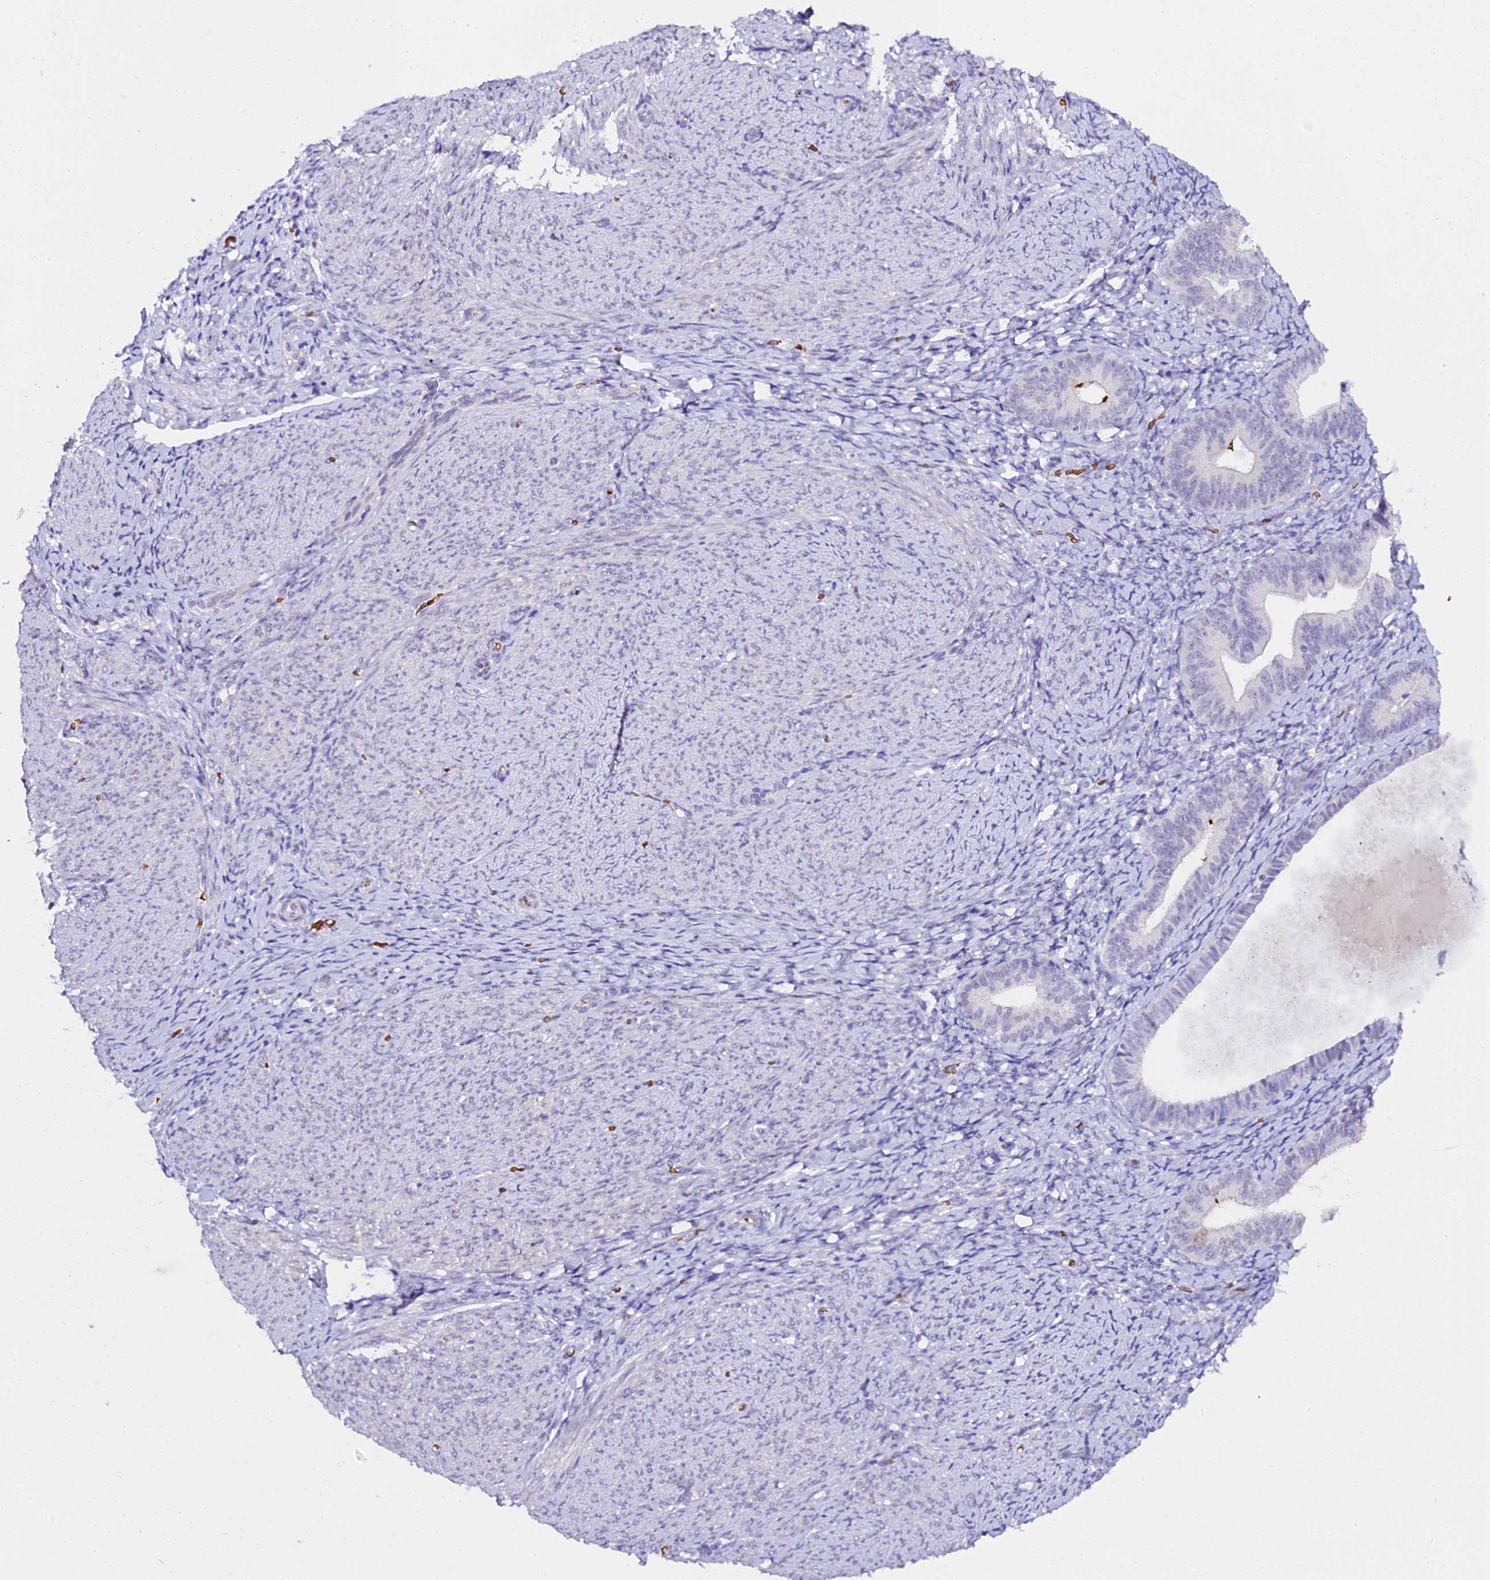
{"staining": {"intensity": "negative", "quantity": "none", "location": "none"}, "tissue": "endometrium", "cell_type": "Cells in endometrial stroma", "image_type": "normal", "snomed": [{"axis": "morphology", "description": "Normal tissue, NOS"}, {"axis": "topography", "description": "Endometrium"}], "caption": "IHC micrograph of normal human endometrium stained for a protein (brown), which reveals no staining in cells in endometrial stroma.", "gene": "CFAP45", "patient": {"sex": "female", "age": 65}}